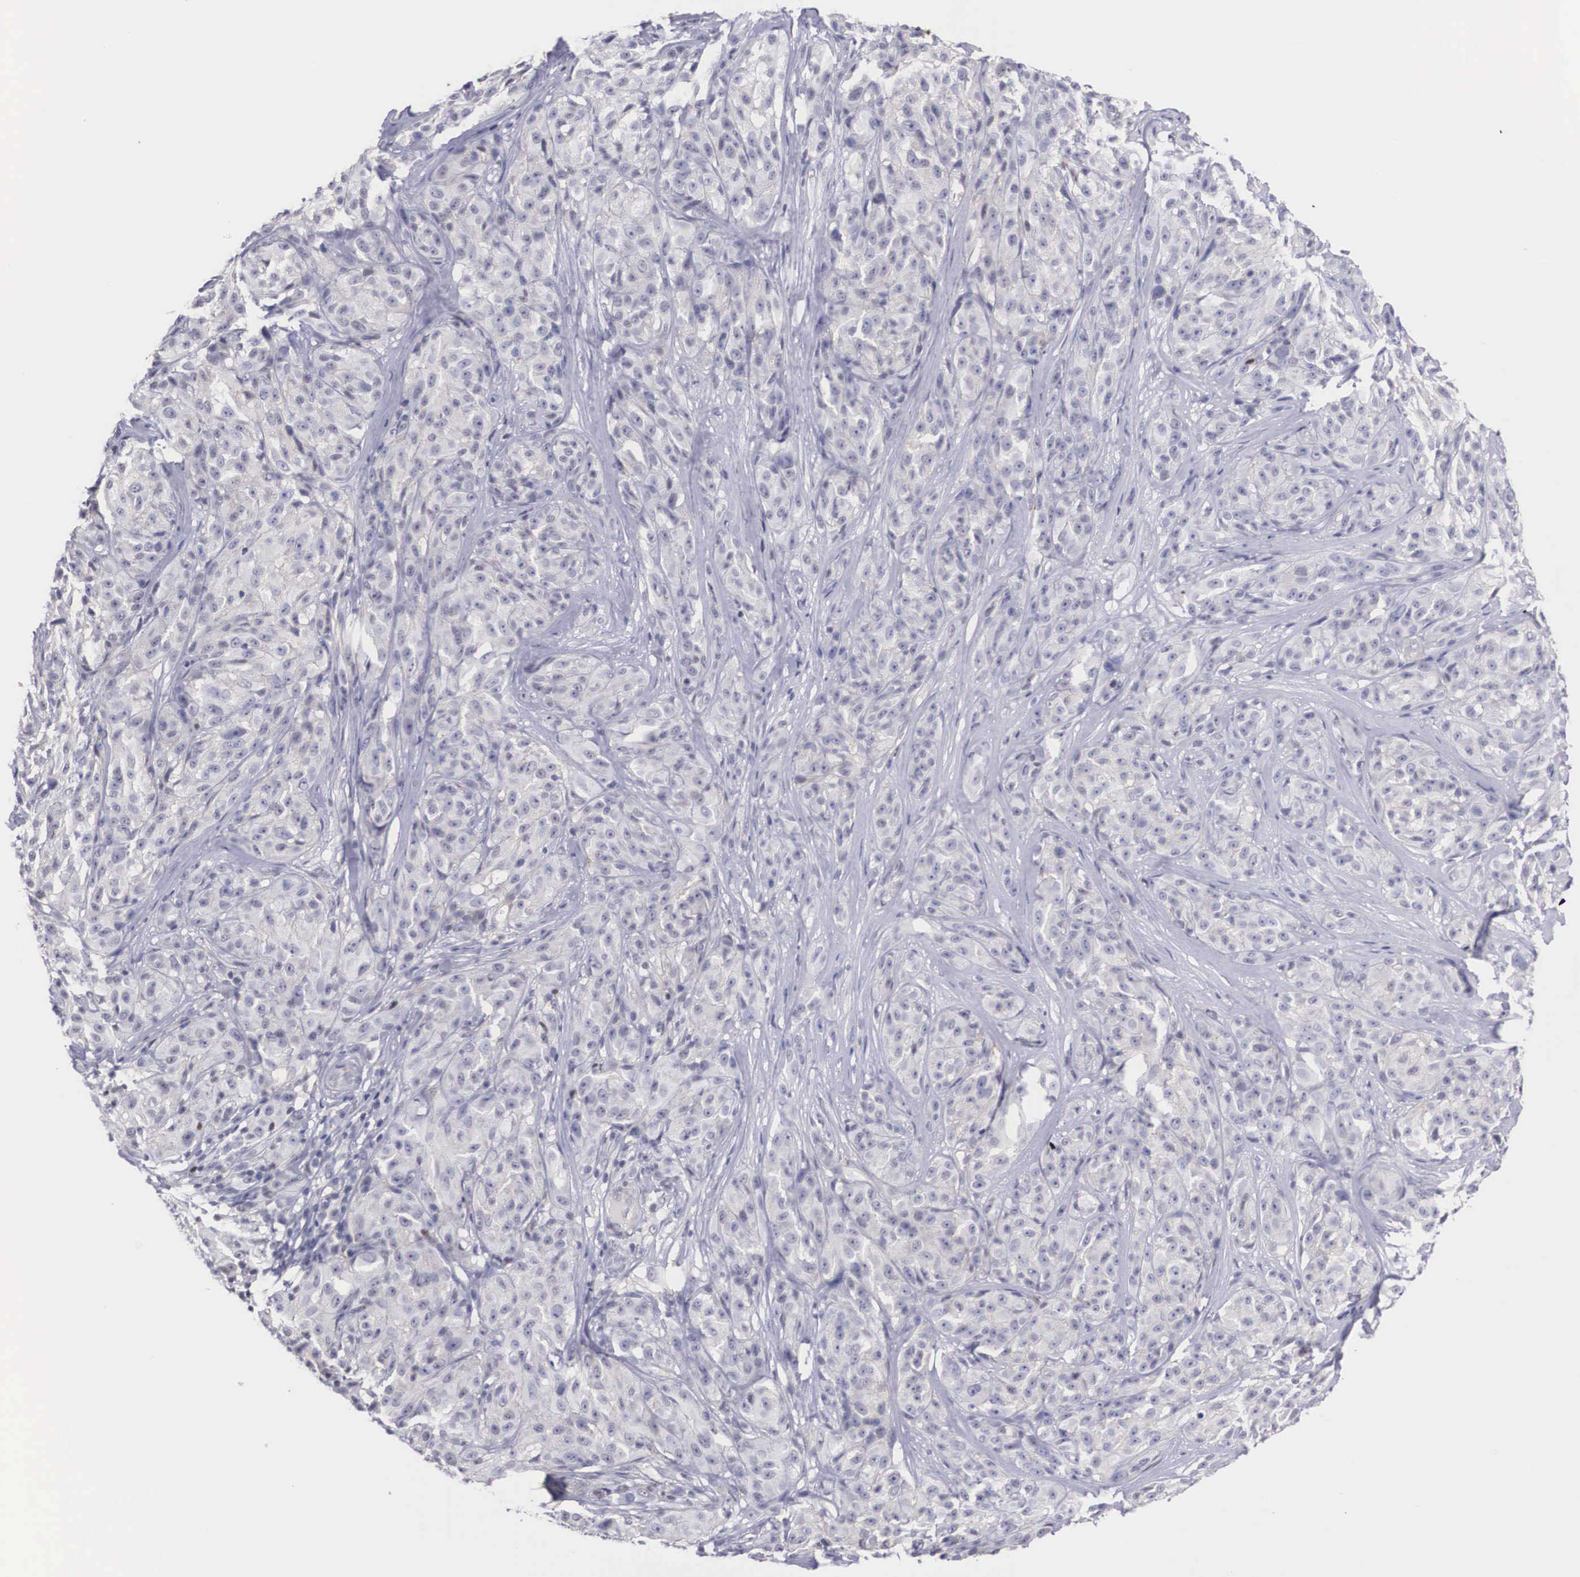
{"staining": {"intensity": "negative", "quantity": "none", "location": "none"}, "tissue": "melanoma", "cell_type": "Tumor cells", "image_type": "cancer", "snomed": [{"axis": "morphology", "description": "Malignant melanoma, NOS"}, {"axis": "topography", "description": "Skin"}], "caption": "A photomicrograph of human malignant melanoma is negative for staining in tumor cells.", "gene": "NR4A2", "patient": {"sex": "male", "age": 56}}